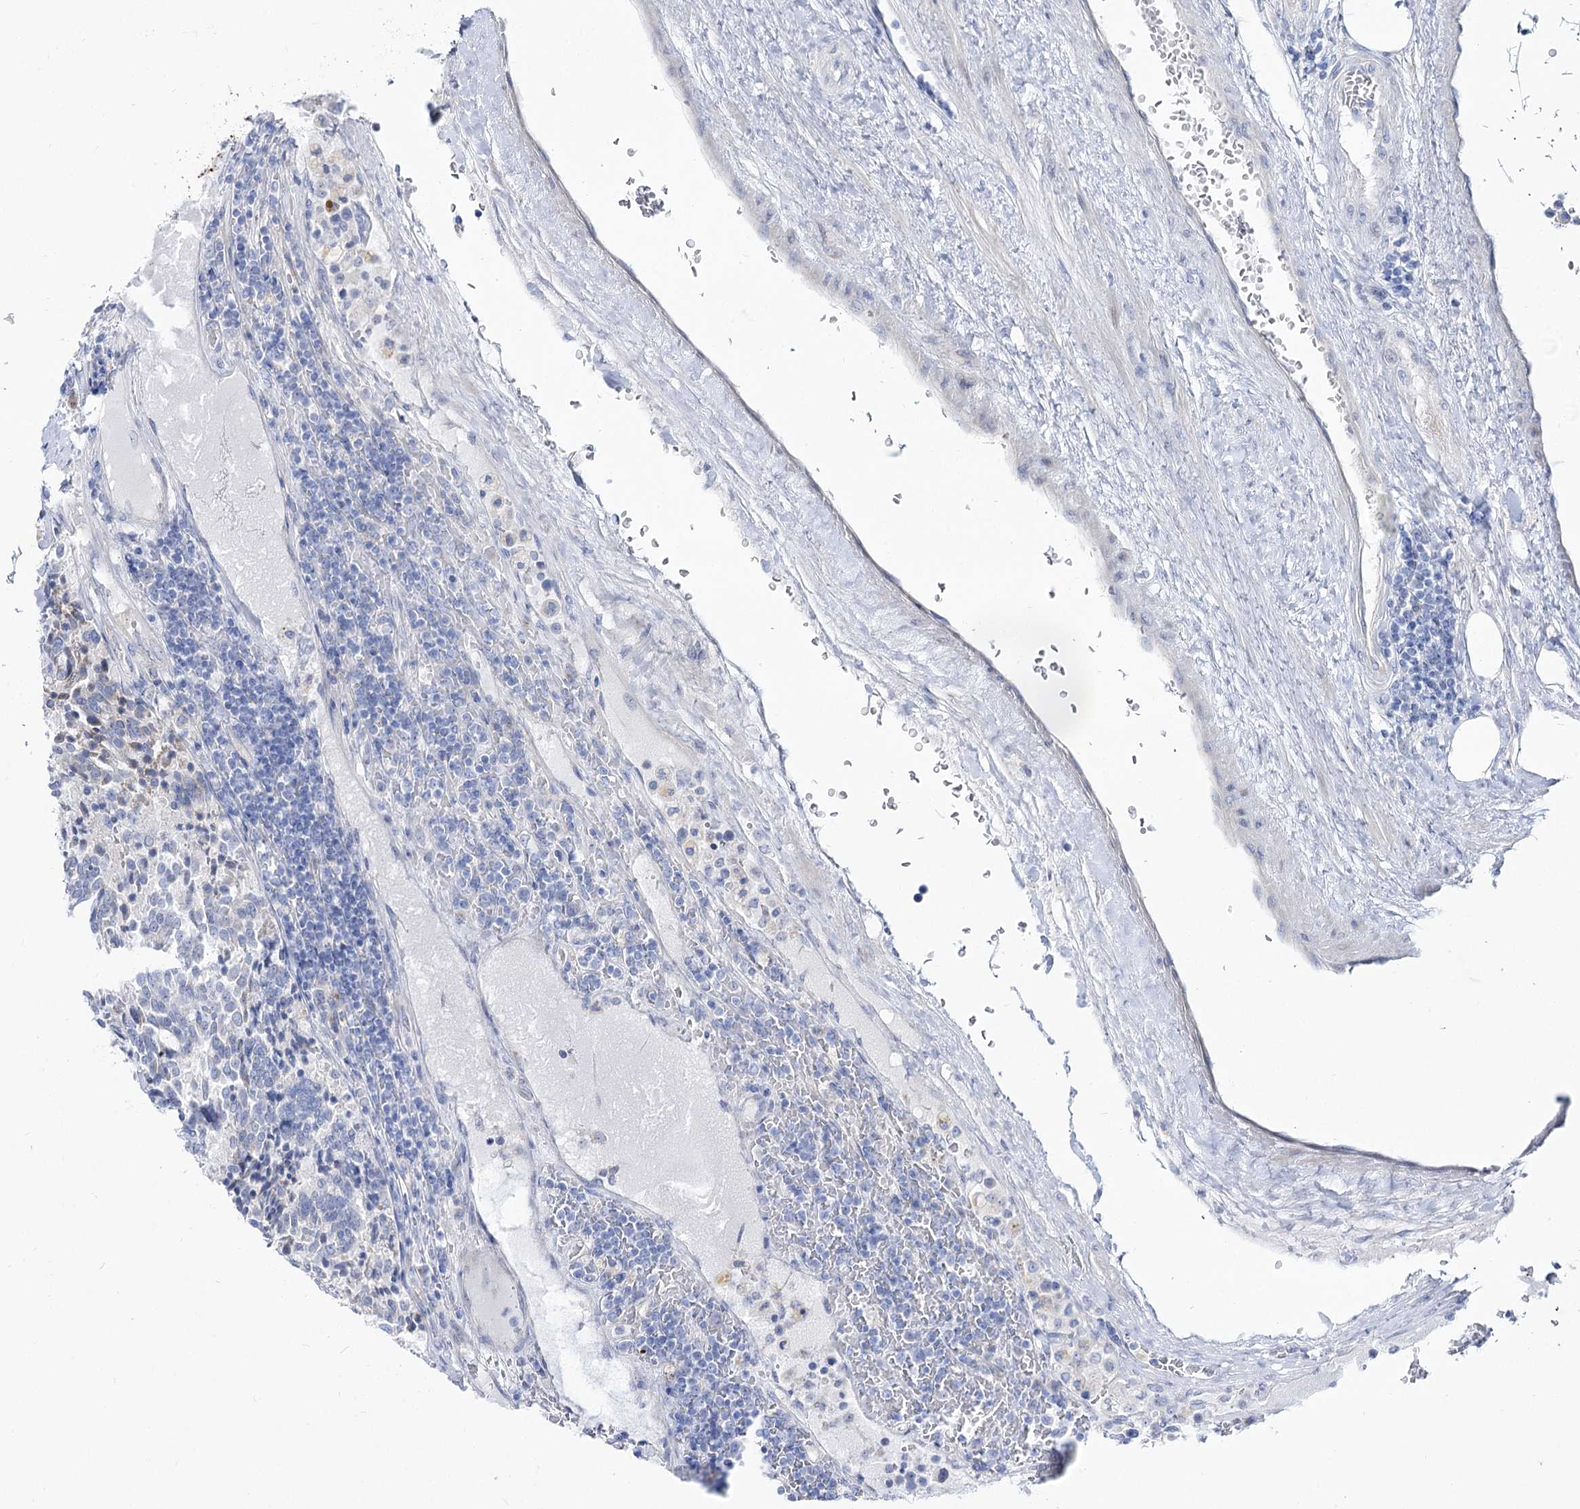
{"staining": {"intensity": "negative", "quantity": "none", "location": "none"}, "tissue": "carcinoid", "cell_type": "Tumor cells", "image_type": "cancer", "snomed": [{"axis": "morphology", "description": "Carcinoid, malignant, NOS"}, {"axis": "topography", "description": "Pancreas"}], "caption": "Image shows no significant protein staining in tumor cells of malignant carcinoid.", "gene": "SUOX", "patient": {"sex": "female", "age": 54}}